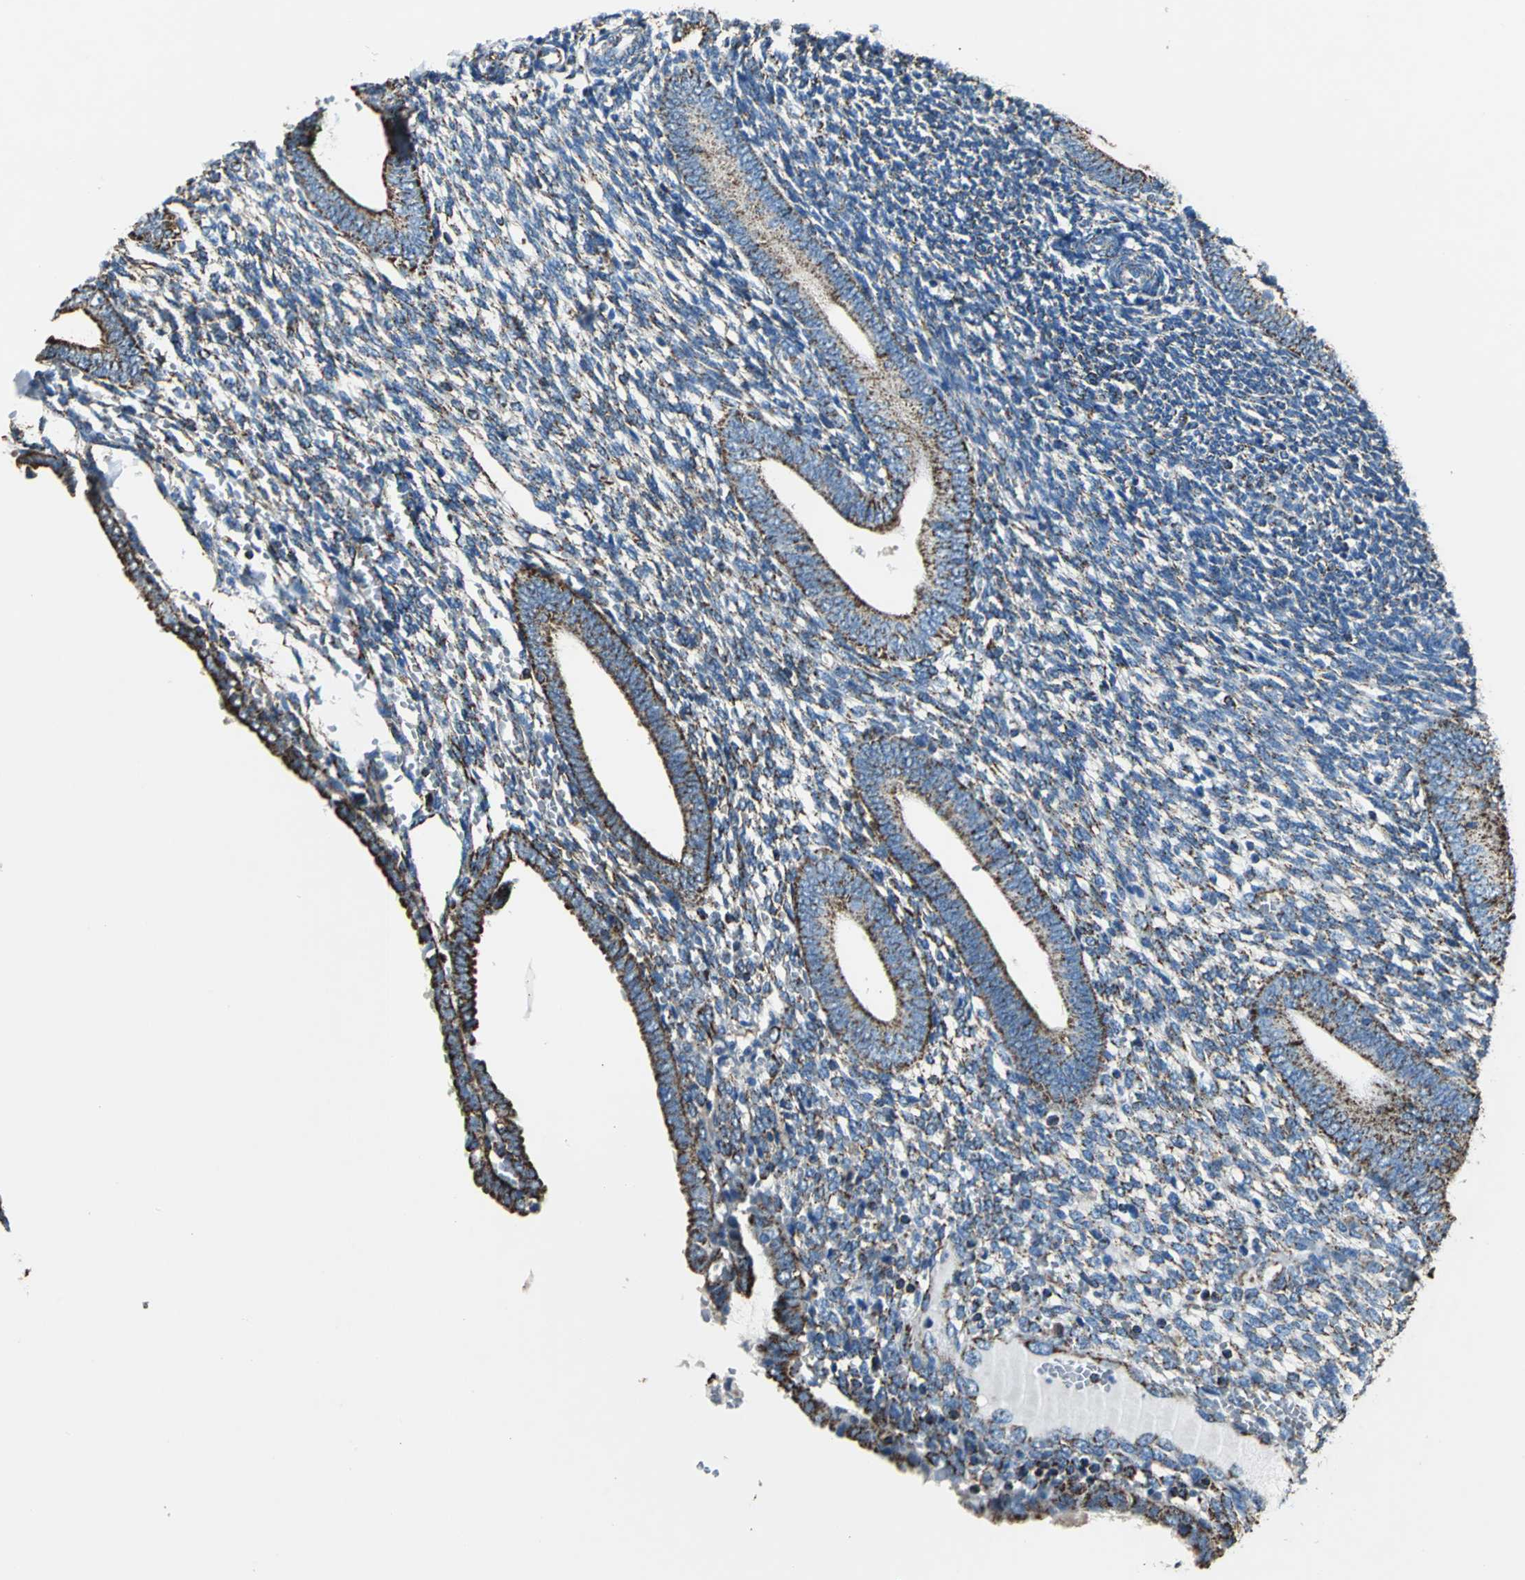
{"staining": {"intensity": "moderate", "quantity": "25%-75%", "location": "cytoplasmic/membranous"}, "tissue": "endometrium", "cell_type": "Cells in endometrial stroma", "image_type": "normal", "snomed": [{"axis": "morphology", "description": "Normal tissue, NOS"}, {"axis": "topography", "description": "Endometrium"}], "caption": "Protein expression analysis of benign human endometrium reveals moderate cytoplasmic/membranous staining in about 25%-75% of cells in endometrial stroma. (DAB (3,3'-diaminobenzidine) = brown stain, brightfield microscopy at high magnification).", "gene": "ECH1", "patient": {"sex": "female", "age": 57}}